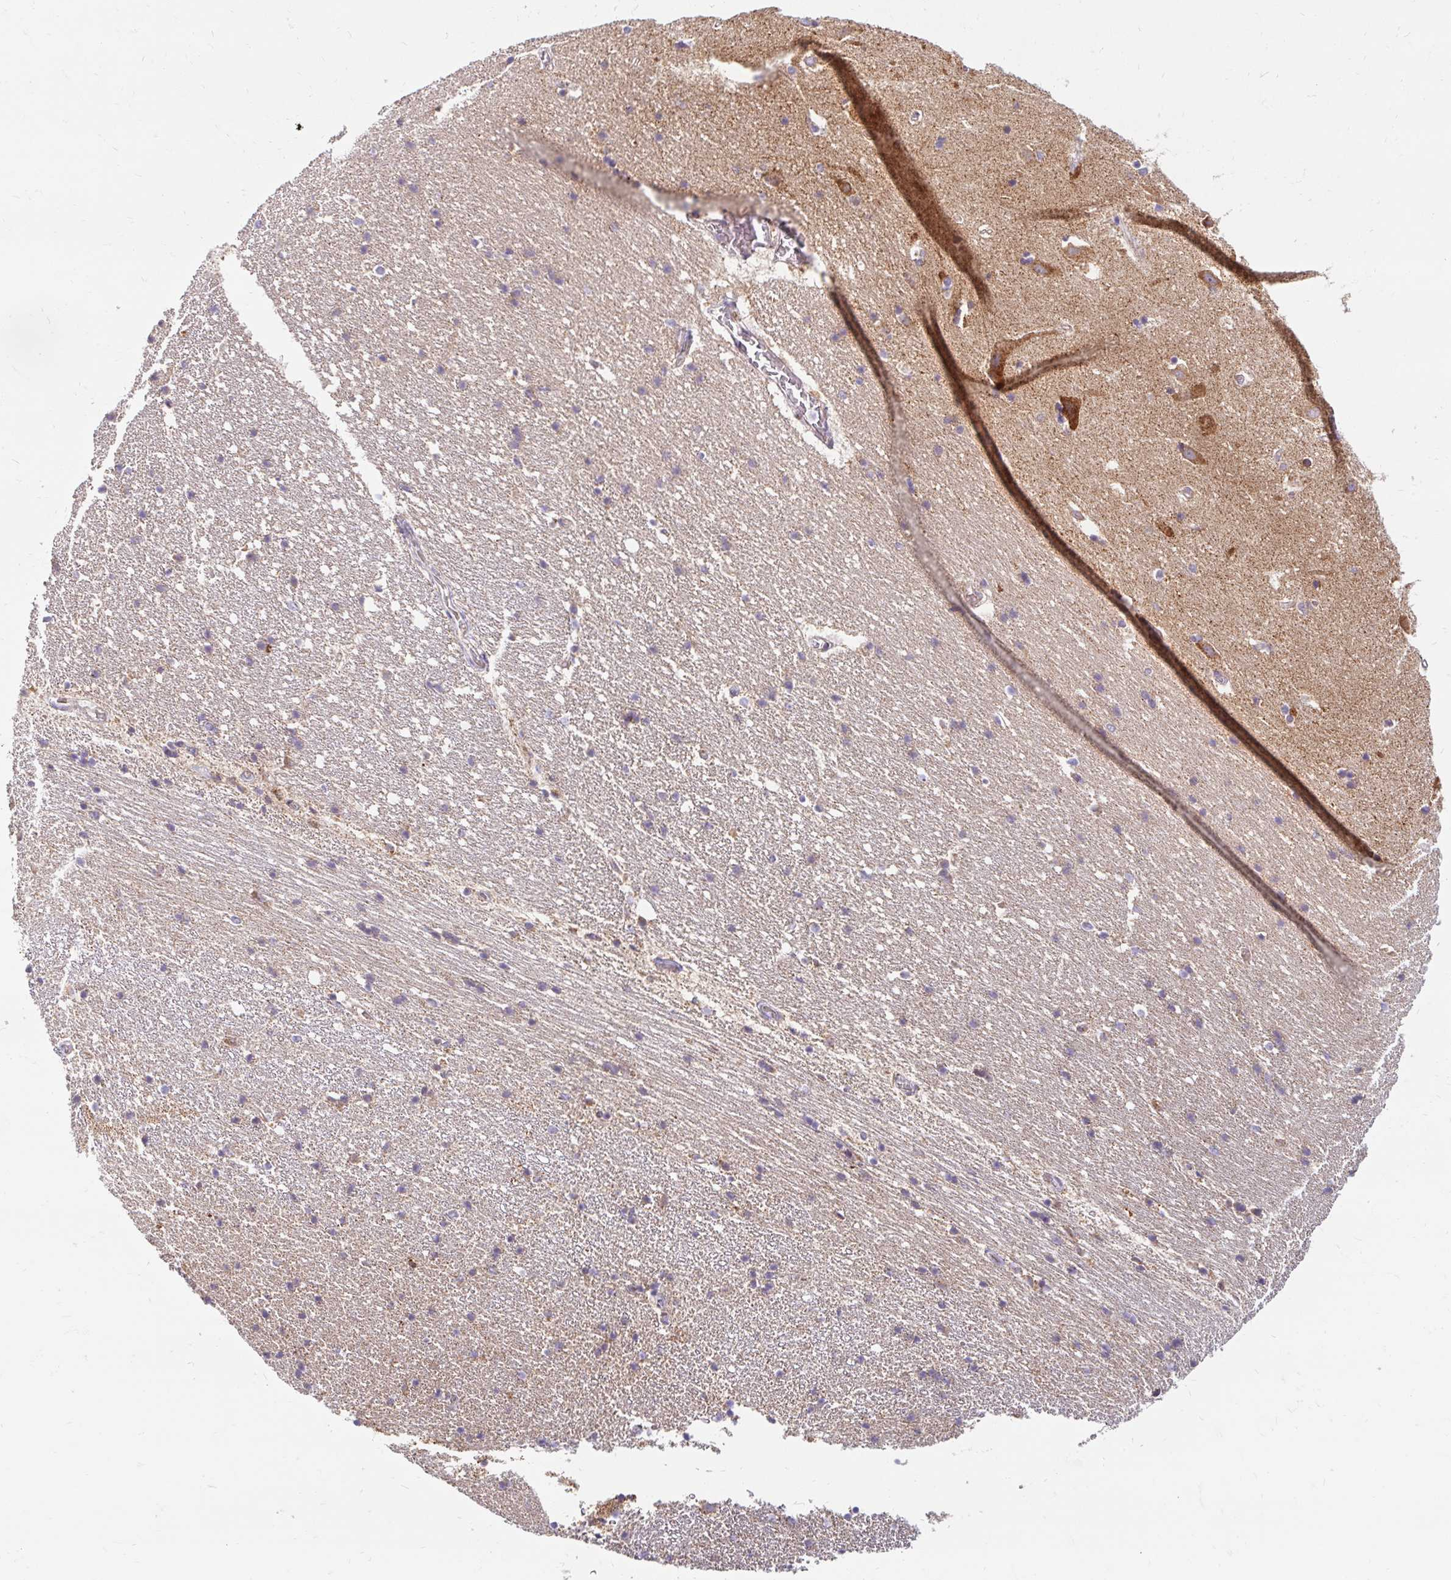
{"staining": {"intensity": "strong", "quantity": "<25%", "location": "cytoplasmic/membranous"}, "tissue": "hippocampus", "cell_type": "Glial cells", "image_type": "normal", "snomed": [{"axis": "morphology", "description": "Normal tissue, NOS"}, {"axis": "topography", "description": "Hippocampus"}], "caption": "Glial cells demonstrate strong cytoplasmic/membranous staining in about <25% of cells in unremarkable hippocampus.", "gene": "SKP2", "patient": {"sex": "male", "age": 63}}